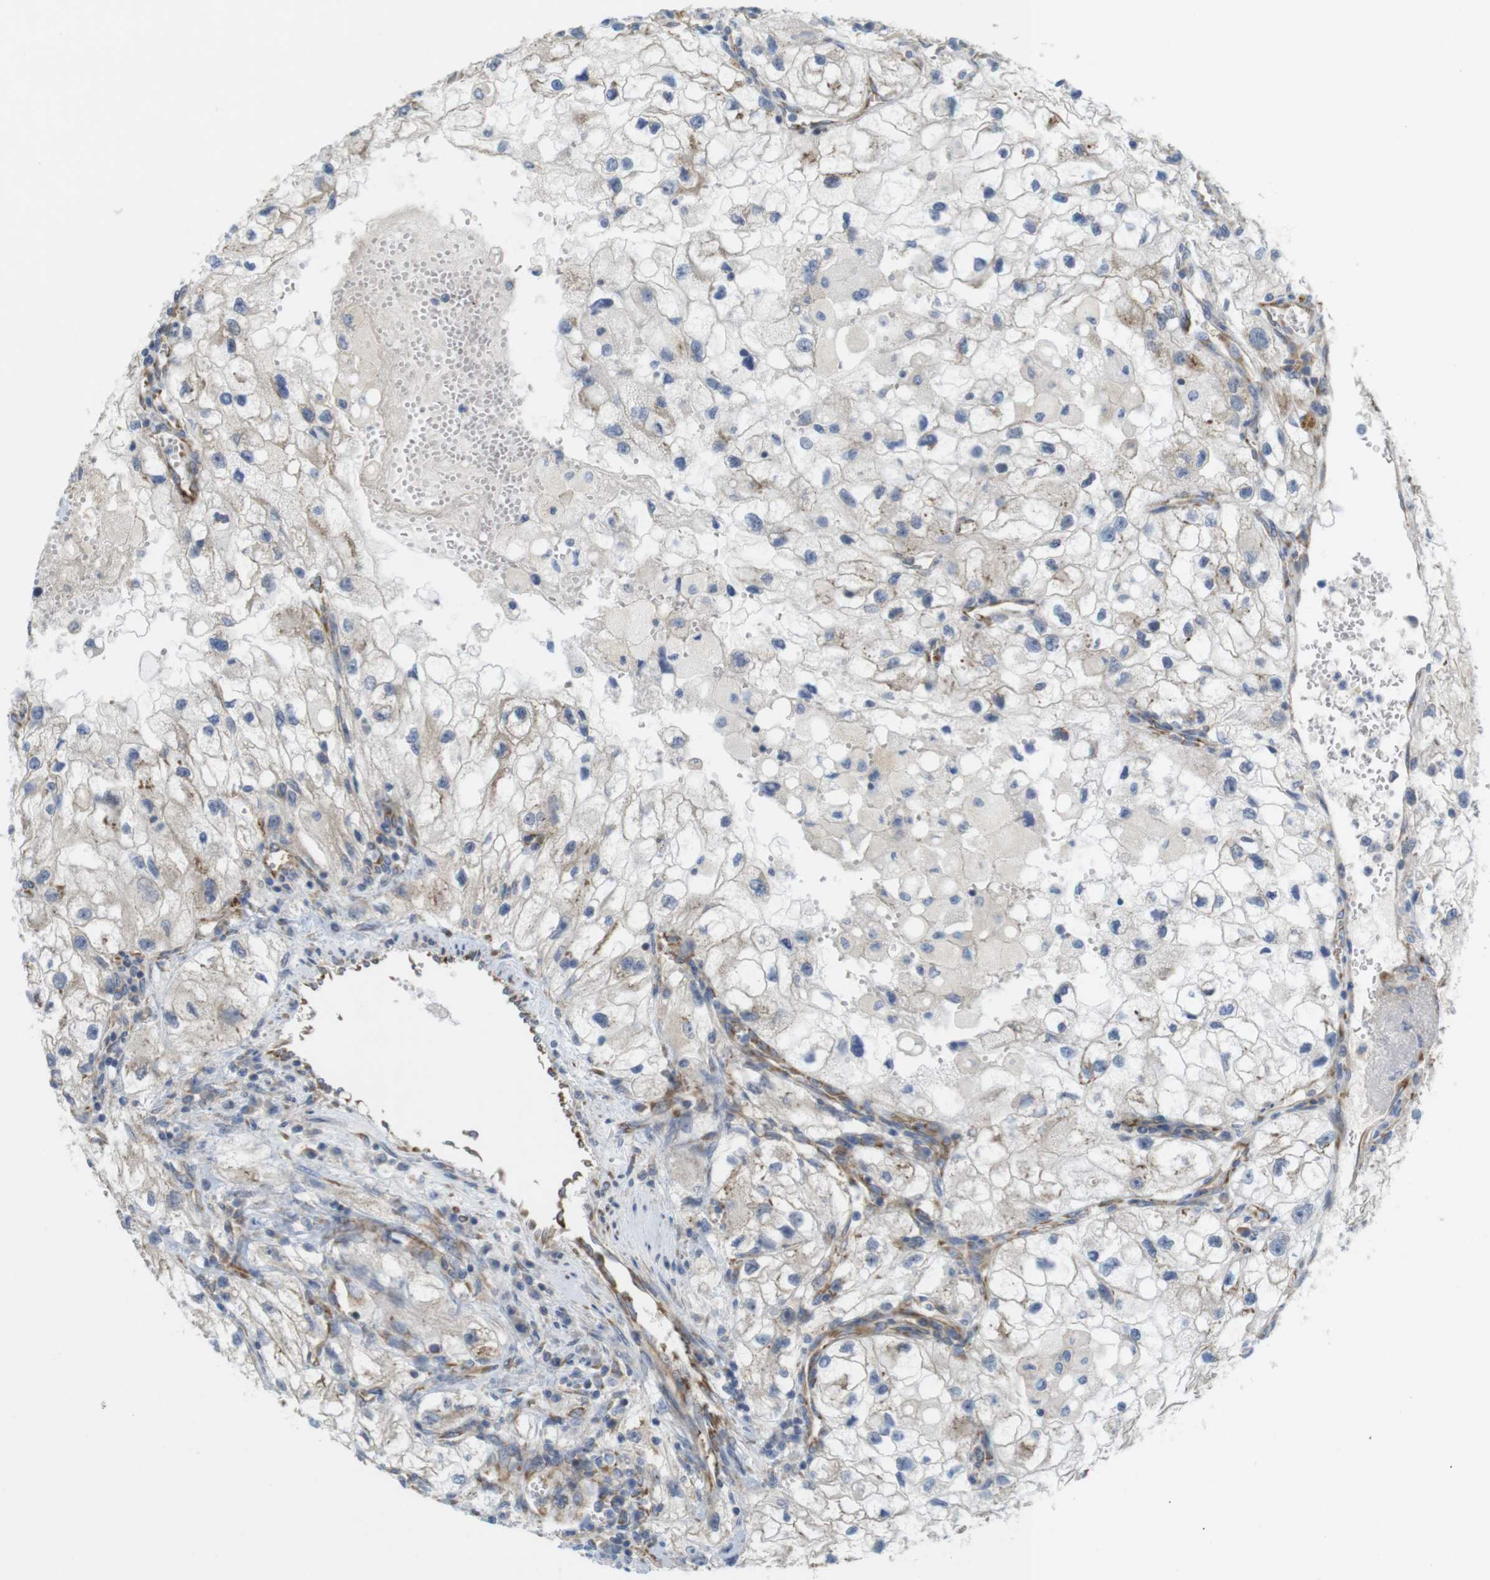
{"staining": {"intensity": "weak", "quantity": "25%-75%", "location": "cytoplasmic/membranous"}, "tissue": "renal cancer", "cell_type": "Tumor cells", "image_type": "cancer", "snomed": [{"axis": "morphology", "description": "Adenocarcinoma, NOS"}, {"axis": "topography", "description": "Kidney"}], "caption": "IHC (DAB) staining of adenocarcinoma (renal) demonstrates weak cytoplasmic/membranous protein staining in approximately 25%-75% of tumor cells. IHC stains the protein in brown and the nuclei are stained blue.", "gene": "PCNX2", "patient": {"sex": "female", "age": 70}}